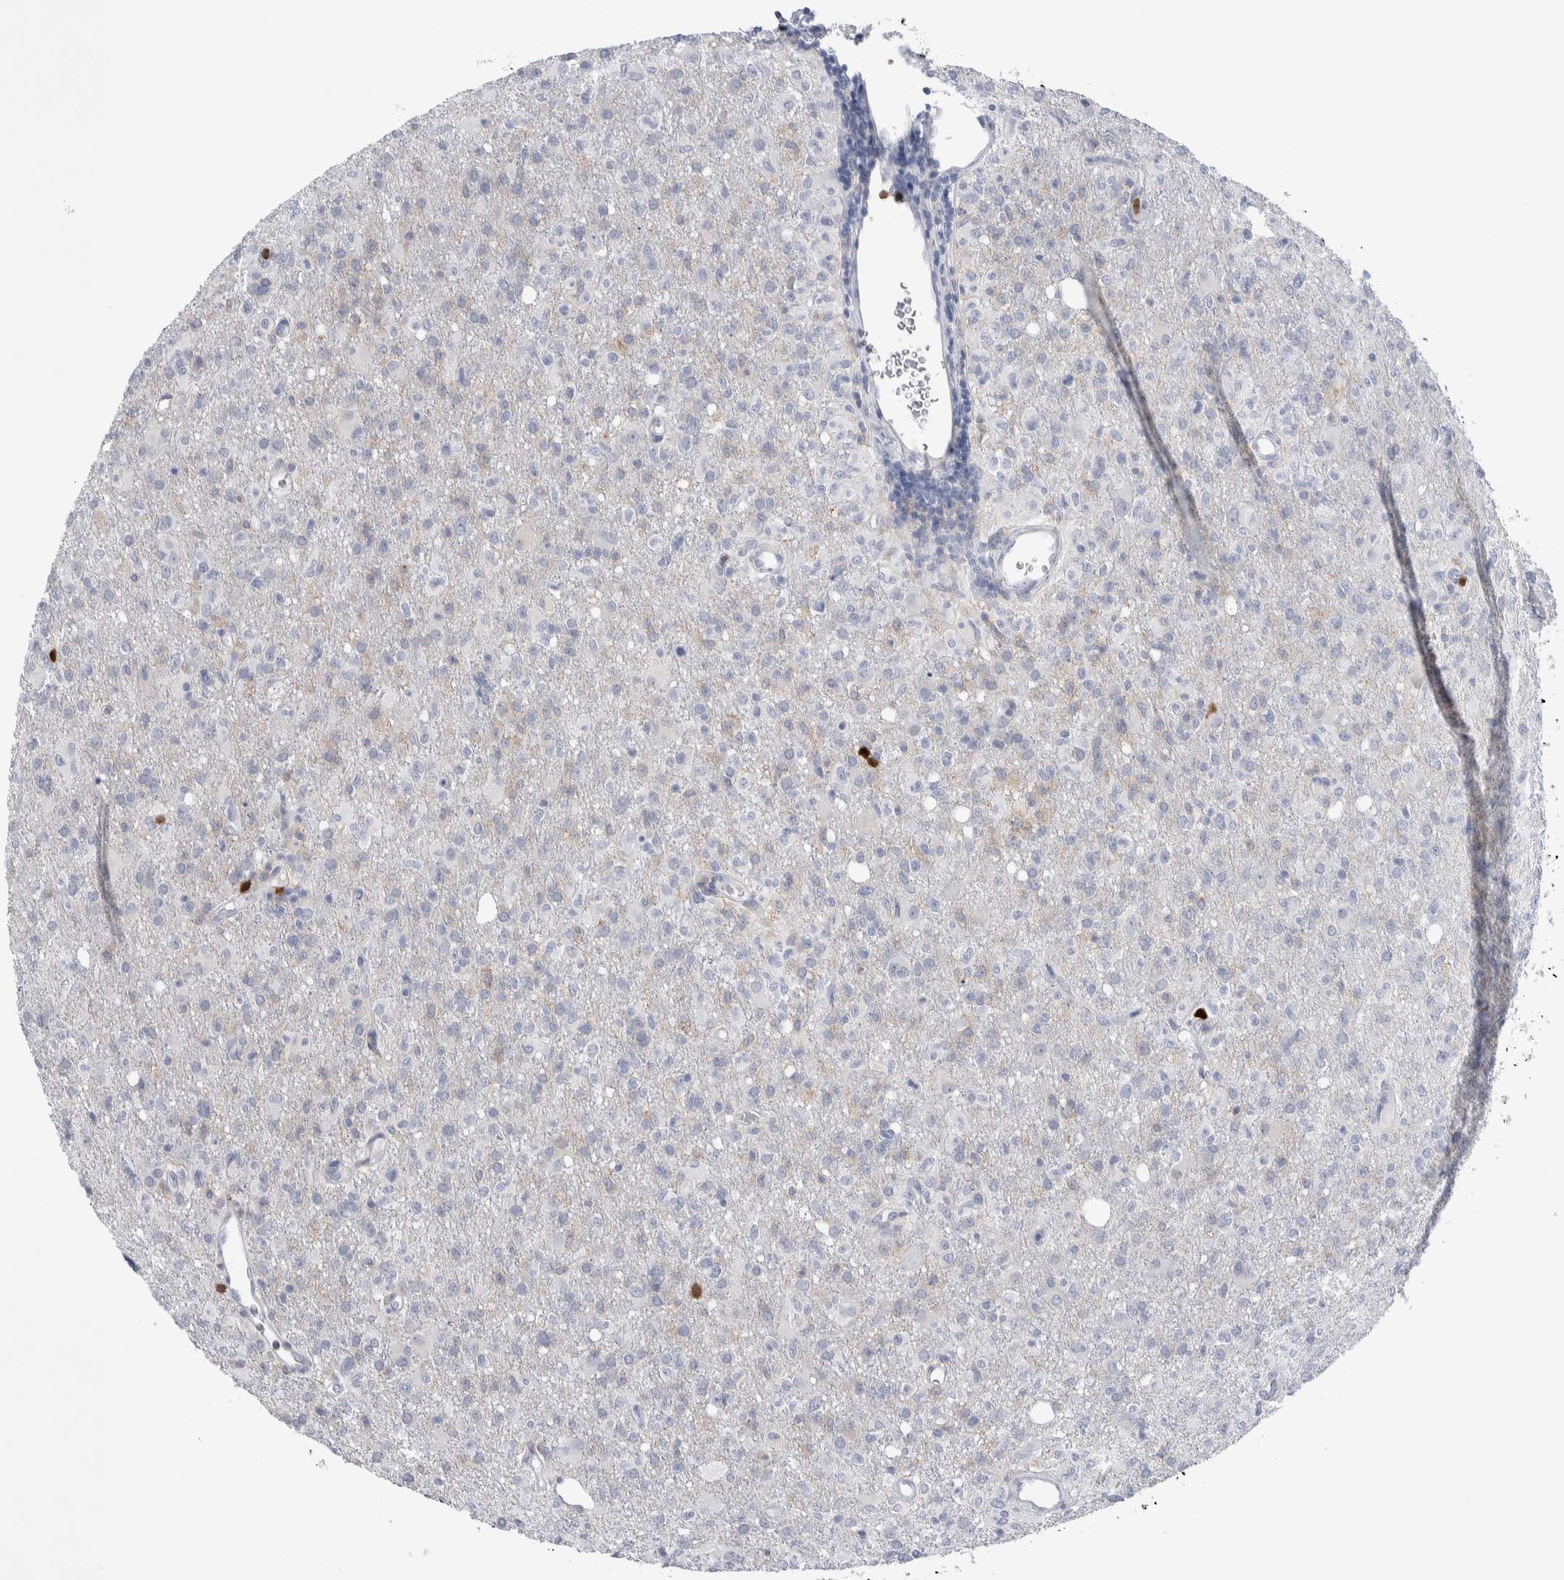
{"staining": {"intensity": "negative", "quantity": "none", "location": "none"}, "tissue": "glioma", "cell_type": "Tumor cells", "image_type": "cancer", "snomed": [{"axis": "morphology", "description": "Glioma, malignant, High grade"}, {"axis": "topography", "description": "Brain"}], "caption": "The immunohistochemistry photomicrograph has no significant positivity in tumor cells of high-grade glioma (malignant) tissue. Brightfield microscopy of immunohistochemistry stained with DAB (3,3'-diaminobenzidine) (brown) and hematoxylin (blue), captured at high magnification.", "gene": "LURAP1L", "patient": {"sex": "female", "age": 57}}